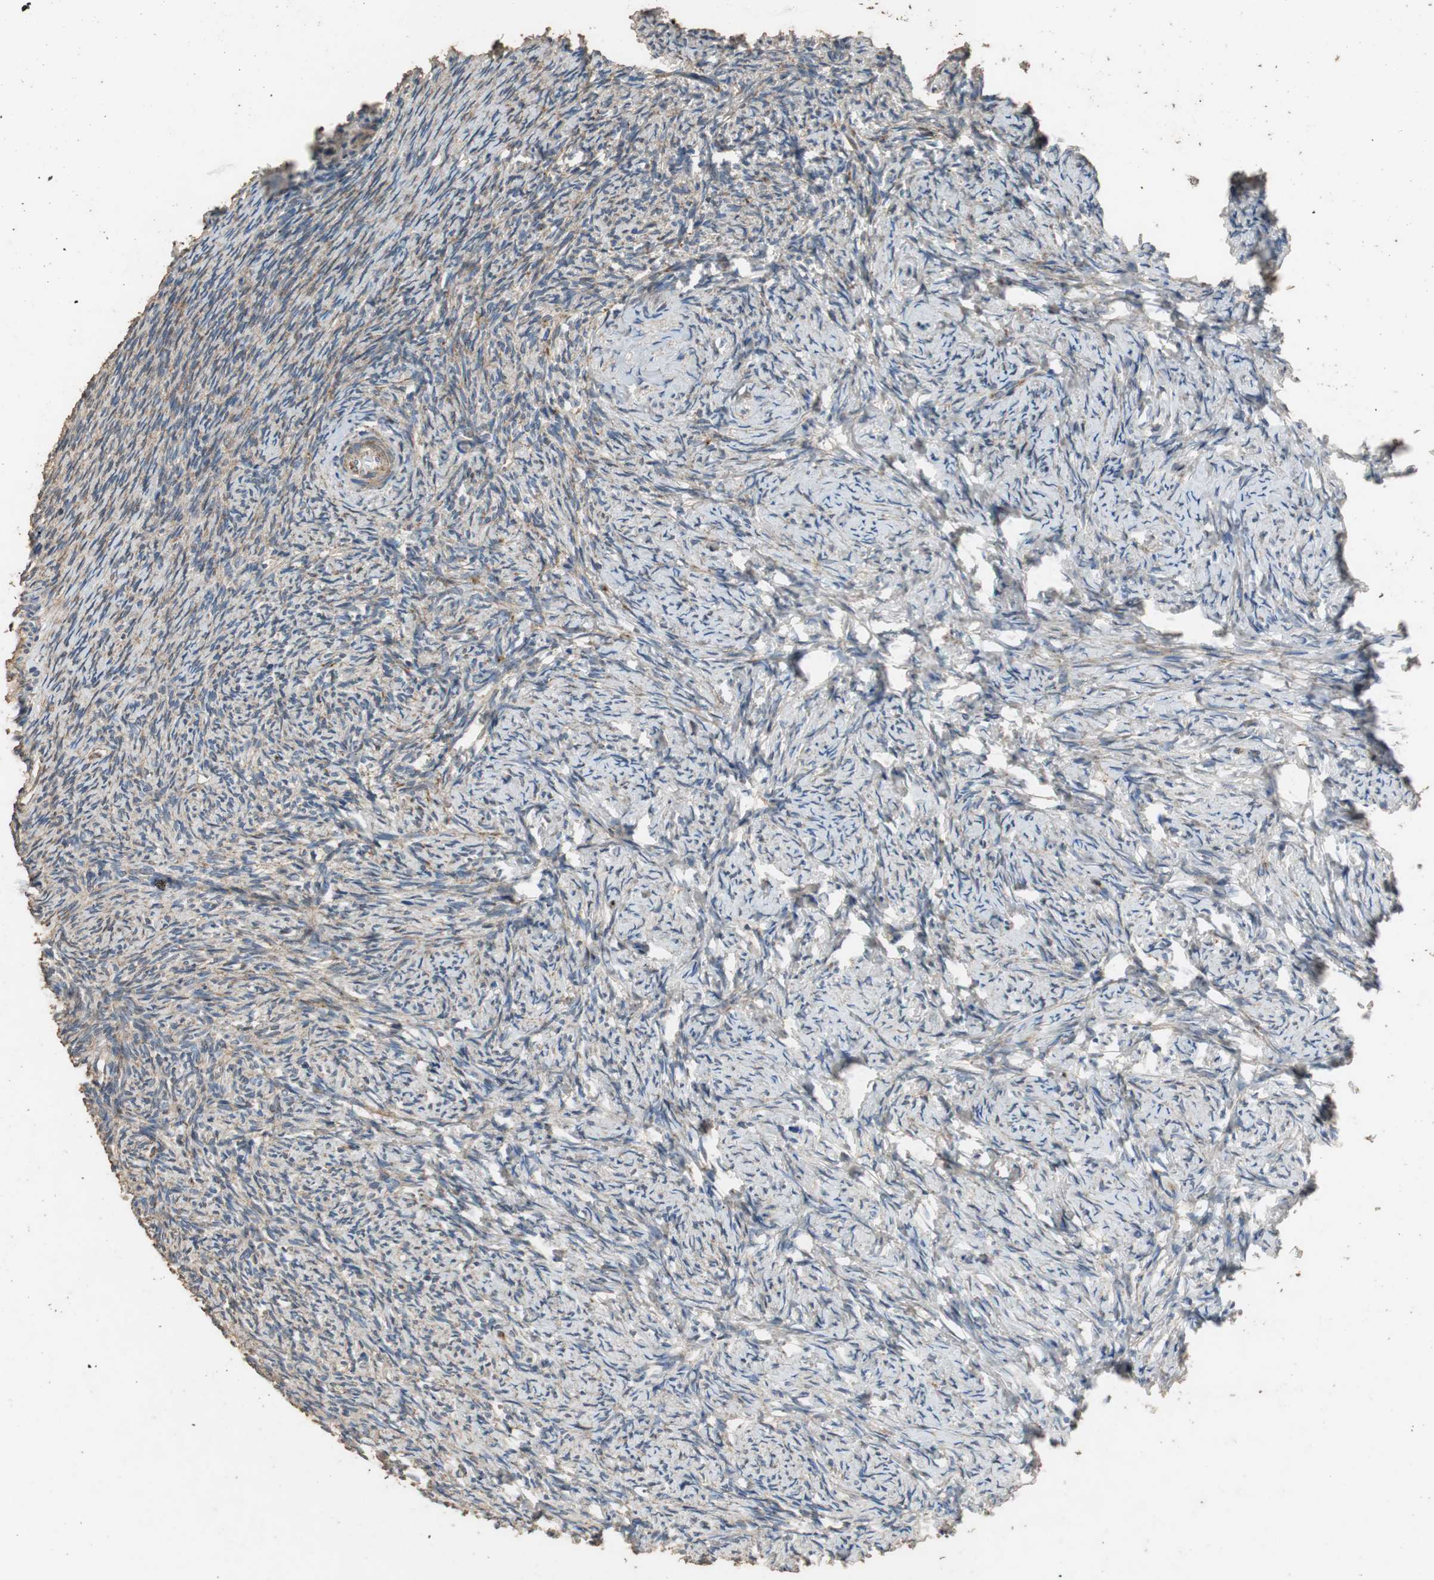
{"staining": {"intensity": "weak", "quantity": ">75%", "location": "cytoplasmic/membranous"}, "tissue": "ovary", "cell_type": "Ovarian stroma cells", "image_type": "normal", "snomed": [{"axis": "morphology", "description": "Normal tissue, NOS"}, {"axis": "topography", "description": "Ovary"}], "caption": "Protein expression analysis of benign ovary demonstrates weak cytoplasmic/membranous expression in about >75% of ovarian stroma cells. The staining was performed using DAB to visualize the protein expression in brown, while the nuclei were stained in blue with hematoxylin (Magnification: 20x).", "gene": "PRKRA", "patient": {"sex": "female", "age": 60}}